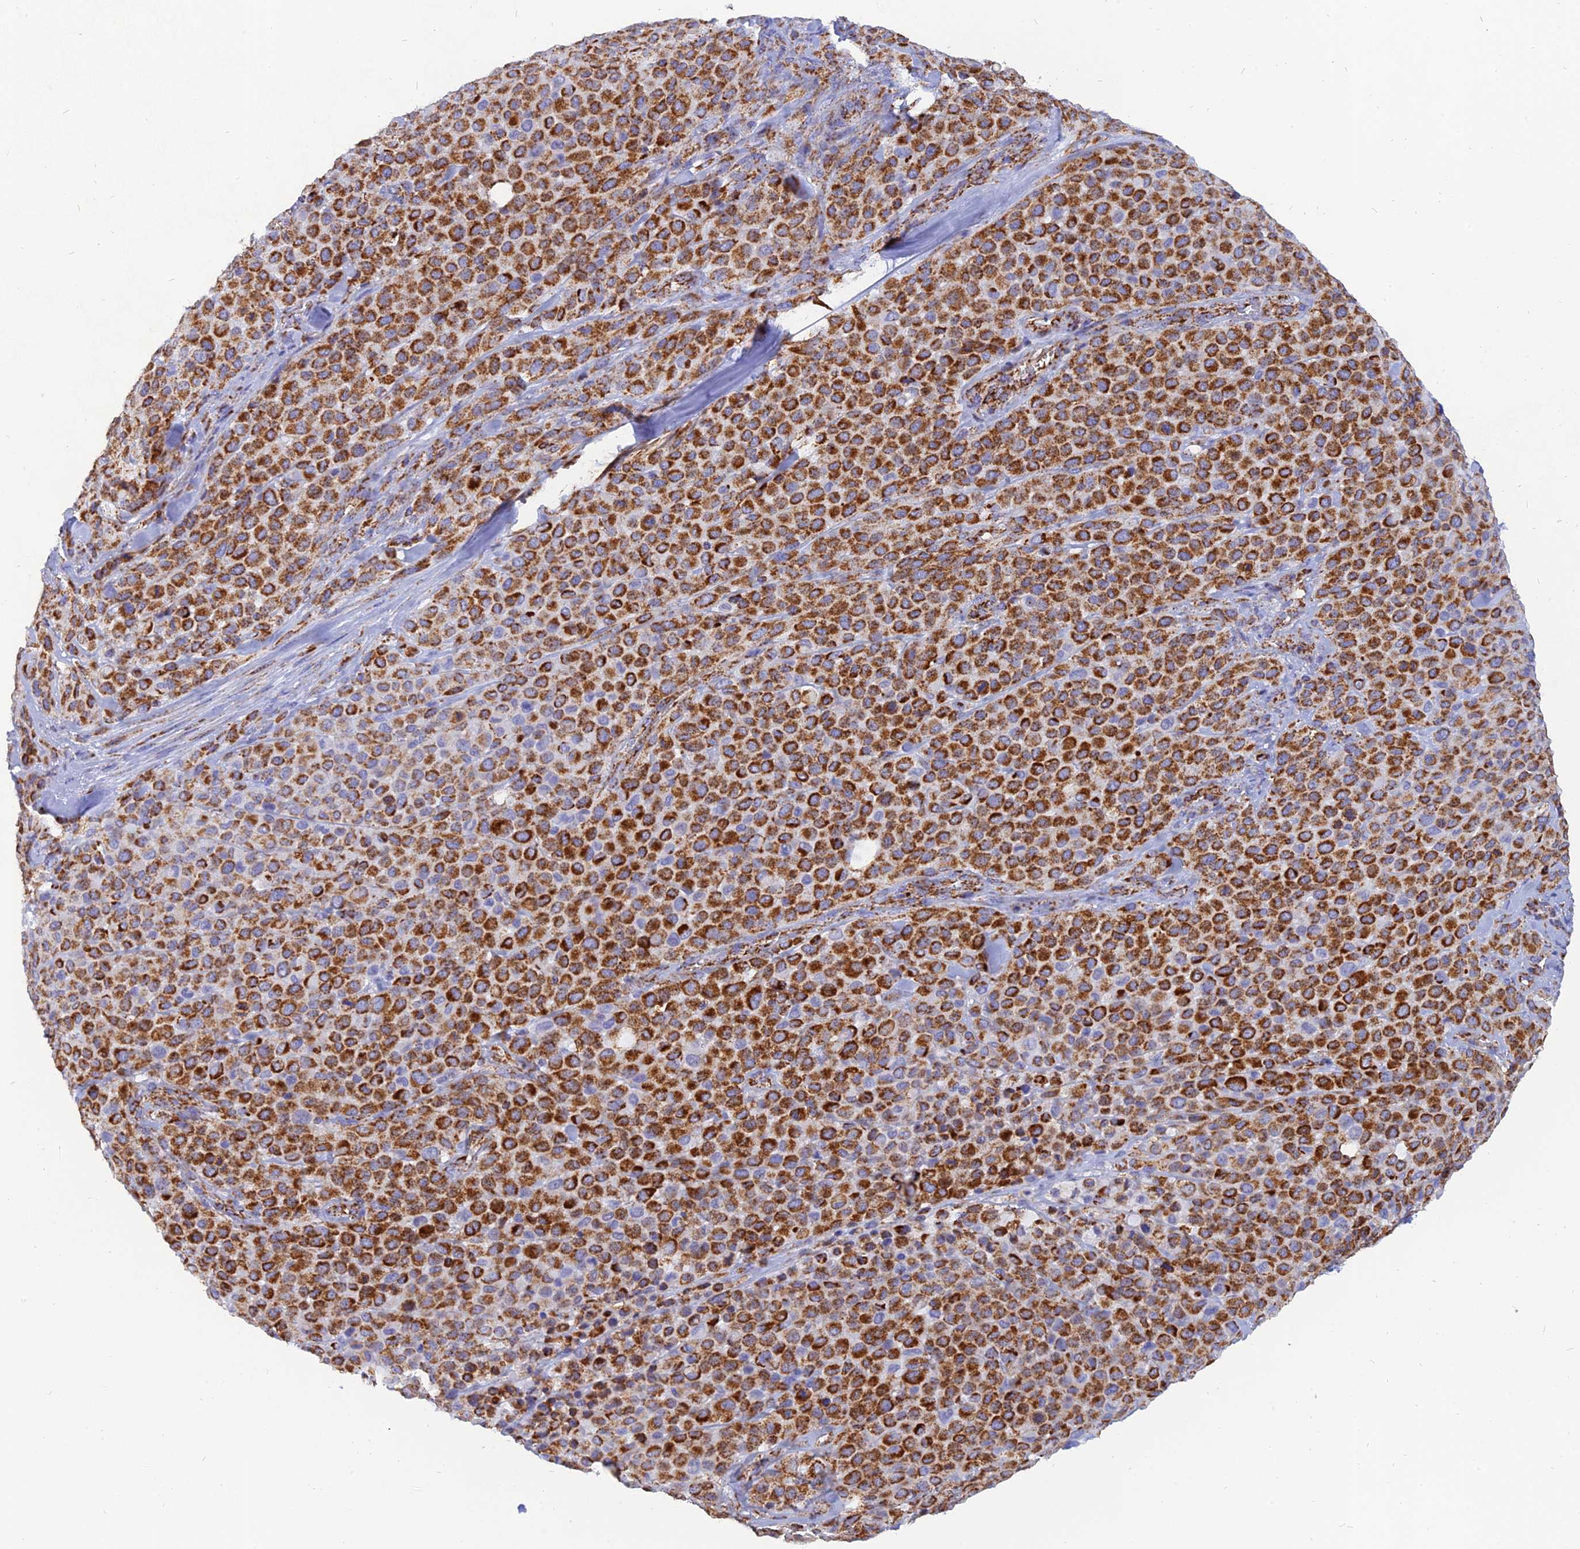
{"staining": {"intensity": "strong", "quantity": ">75%", "location": "cytoplasmic/membranous"}, "tissue": "melanoma", "cell_type": "Tumor cells", "image_type": "cancer", "snomed": [{"axis": "morphology", "description": "Malignant melanoma, Metastatic site"}, {"axis": "topography", "description": "Skin"}], "caption": "A photomicrograph of human melanoma stained for a protein exhibits strong cytoplasmic/membranous brown staining in tumor cells. Nuclei are stained in blue.", "gene": "NDUFB6", "patient": {"sex": "female", "age": 81}}